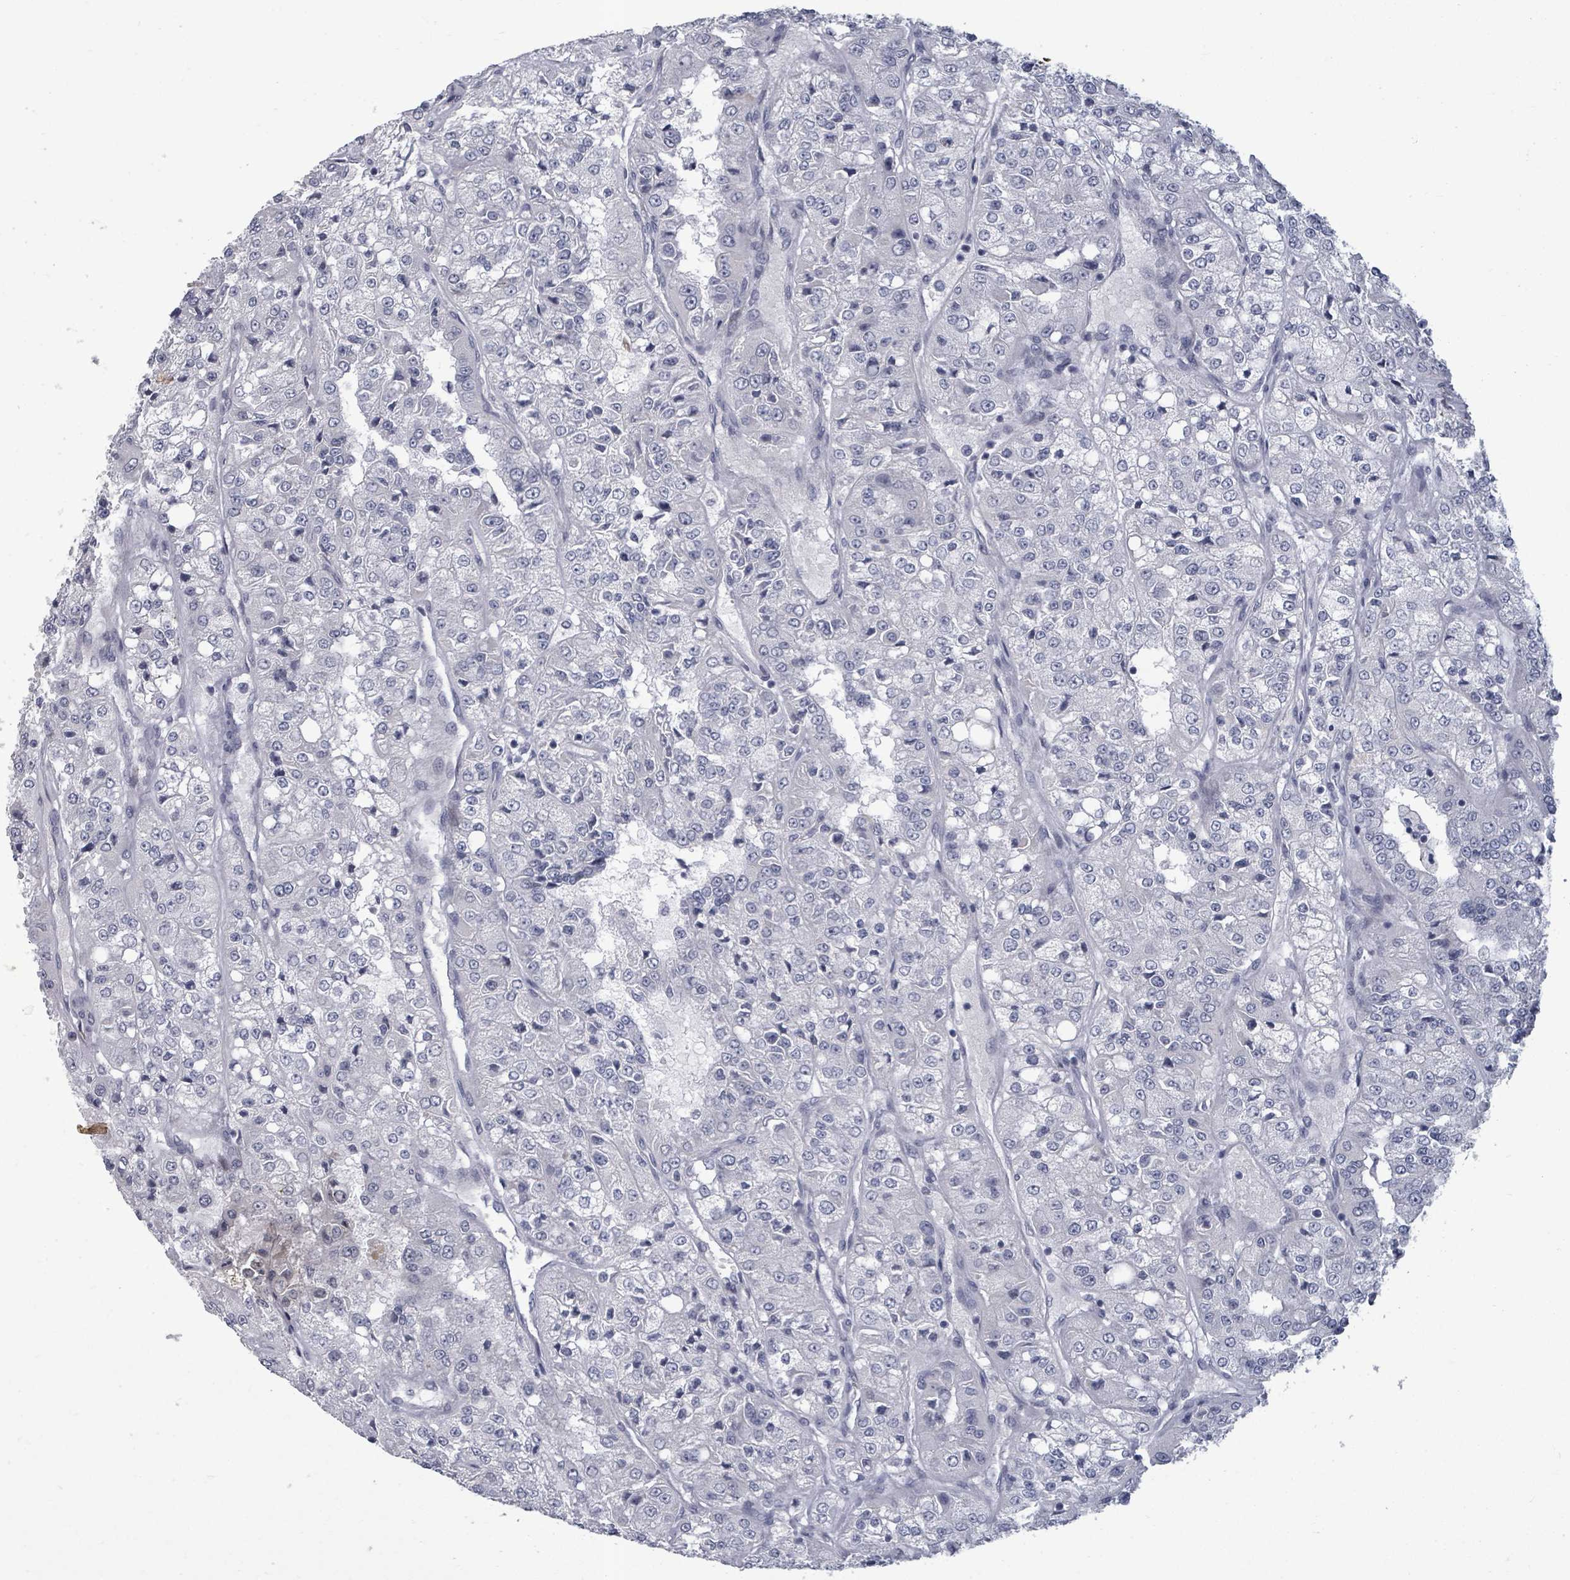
{"staining": {"intensity": "negative", "quantity": "none", "location": "none"}, "tissue": "renal cancer", "cell_type": "Tumor cells", "image_type": "cancer", "snomed": [{"axis": "morphology", "description": "Adenocarcinoma, NOS"}, {"axis": "topography", "description": "Kidney"}], "caption": "An image of human adenocarcinoma (renal) is negative for staining in tumor cells.", "gene": "PTPN20", "patient": {"sex": "female", "age": 63}}